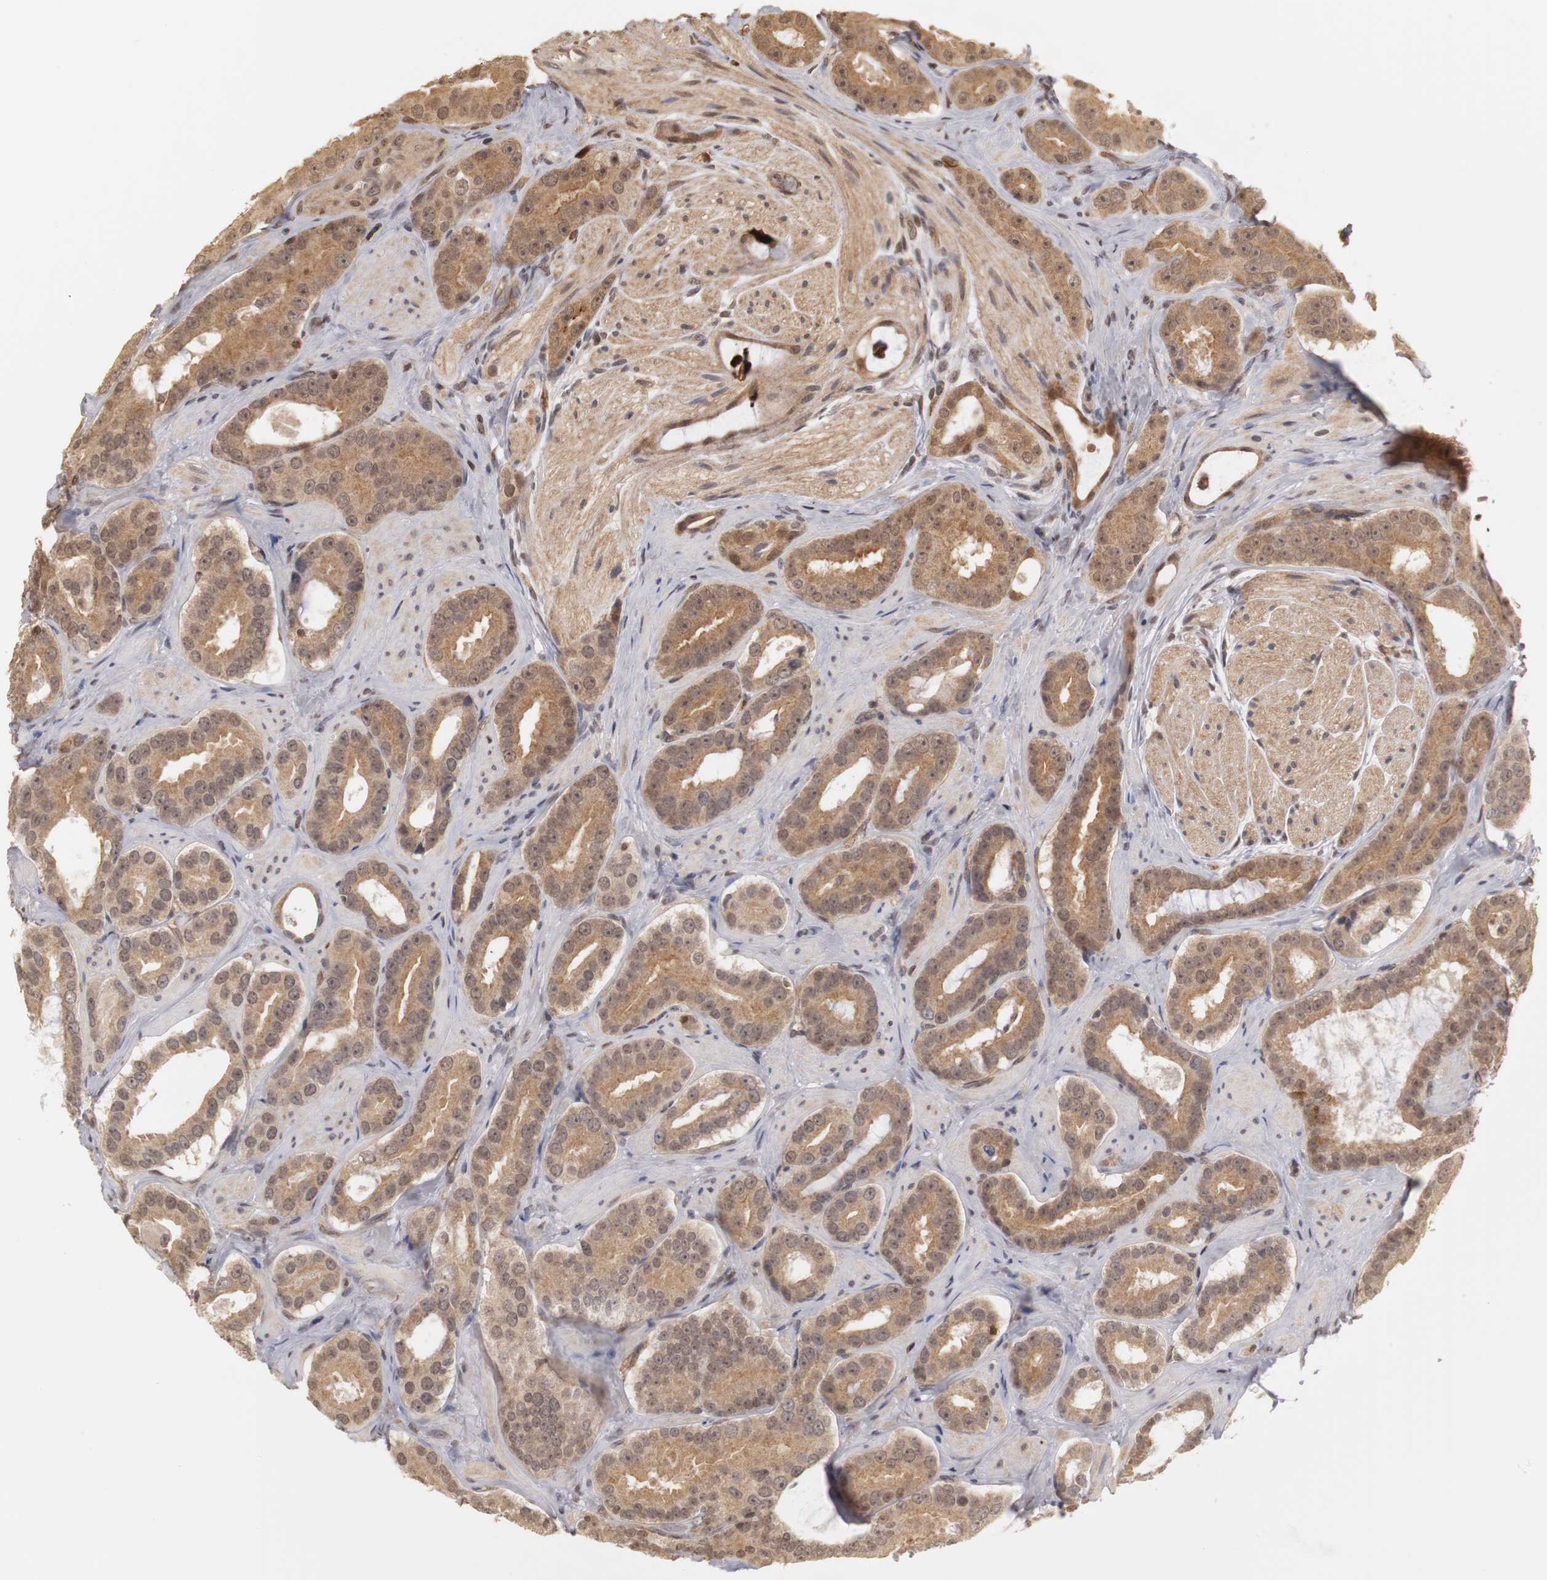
{"staining": {"intensity": "moderate", "quantity": ">75%", "location": "cytoplasmic/membranous"}, "tissue": "prostate cancer", "cell_type": "Tumor cells", "image_type": "cancer", "snomed": [{"axis": "morphology", "description": "Adenocarcinoma, Low grade"}, {"axis": "topography", "description": "Prostate"}], "caption": "Immunohistochemistry (IHC) (DAB) staining of human prostate cancer exhibits moderate cytoplasmic/membranous protein positivity in approximately >75% of tumor cells.", "gene": "PLEKHA1", "patient": {"sex": "male", "age": 59}}